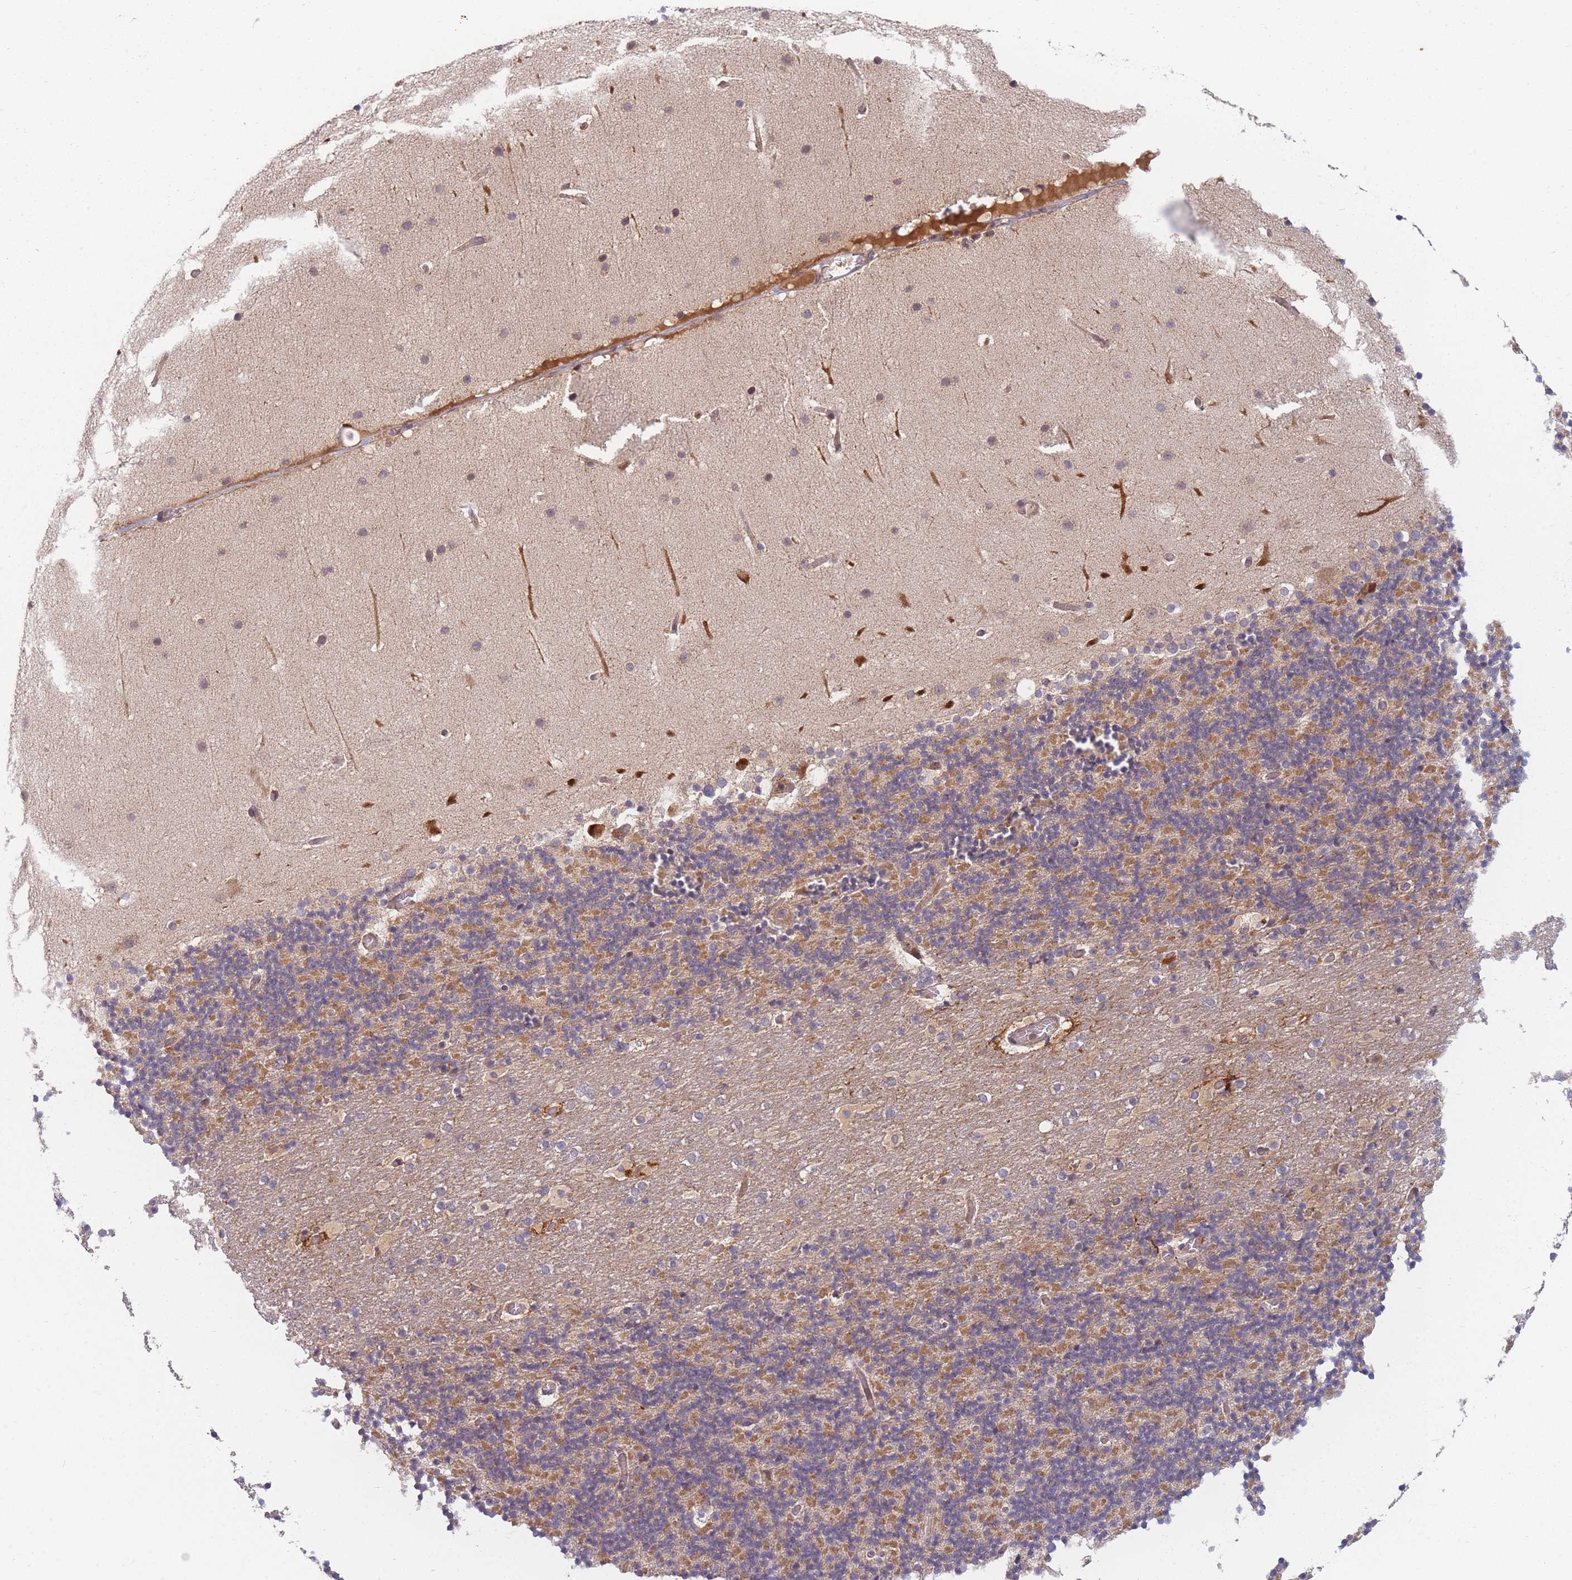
{"staining": {"intensity": "moderate", "quantity": "25%-75%", "location": "cytoplasmic/membranous"}, "tissue": "cerebellum", "cell_type": "Cells in granular layer", "image_type": "normal", "snomed": [{"axis": "morphology", "description": "Normal tissue, NOS"}, {"axis": "topography", "description": "Cerebellum"}], "caption": "Protein positivity by IHC shows moderate cytoplasmic/membranous expression in about 25%-75% of cells in granular layer in unremarkable cerebellum.", "gene": "FAM153A", "patient": {"sex": "male", "age": 57}}